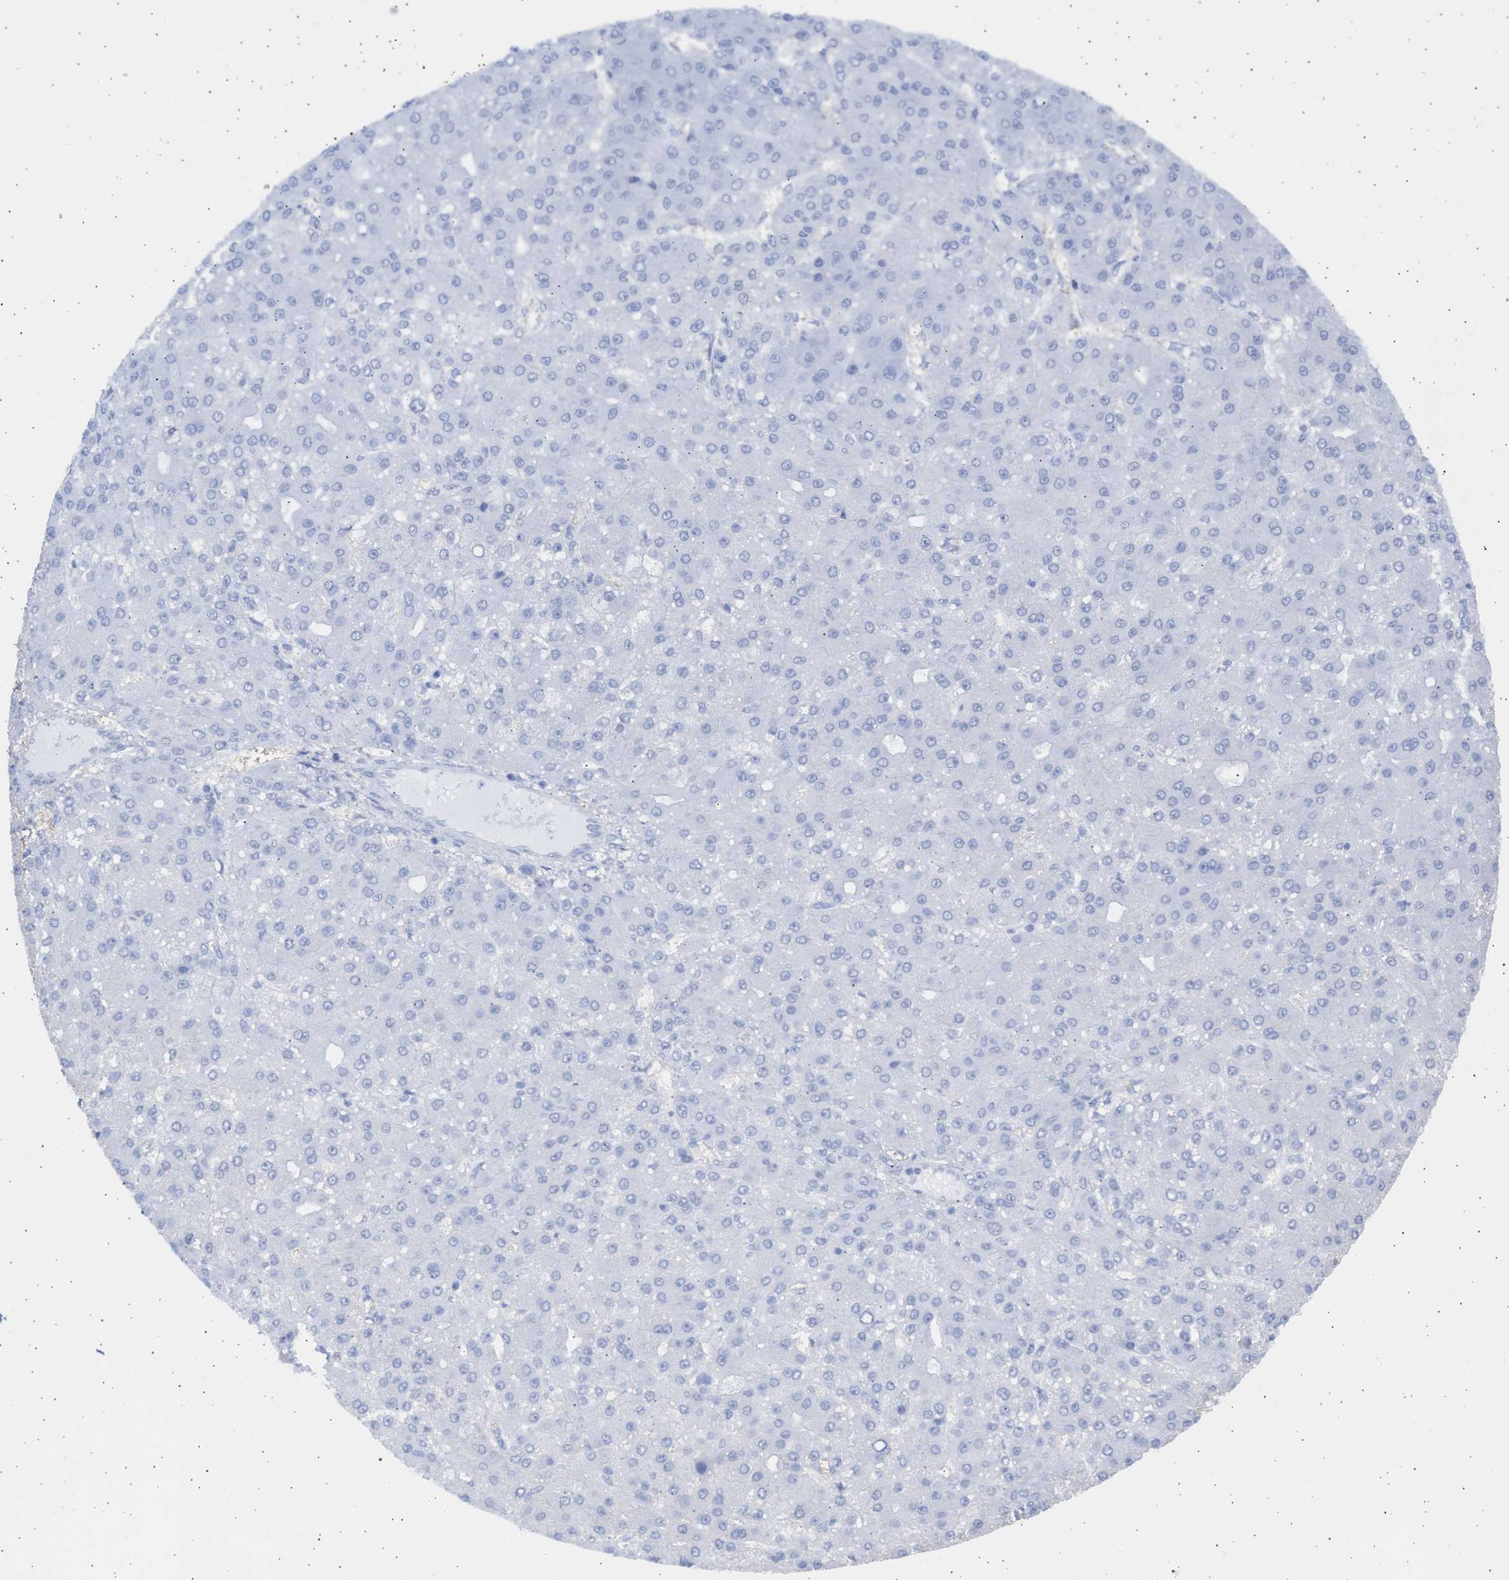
{"staining": {"intensity": "negative", "quantity": "none", "location": "none"}, "tissue": "liver cancer", "cell_type": "Tumor cells", "image_type": "cancer", "snomed": [{"axis": "morphology", "description": "Carcinoma, Hepatocellular, NOS"}, {"axis": "topography", "description": "Liver"}], "caption": "Immunohistochemistry (IHC) micrograph of hepatocellular carcinoma (liver) stained for a protein (brown), which exhibits no positivity in tumor cells. The staining is performed using DAB brown chromogen with nuclei counter-stained in using hematoxylin.", "gene": "ALDOC", "patient": {"sex": "male", "age": 67}}